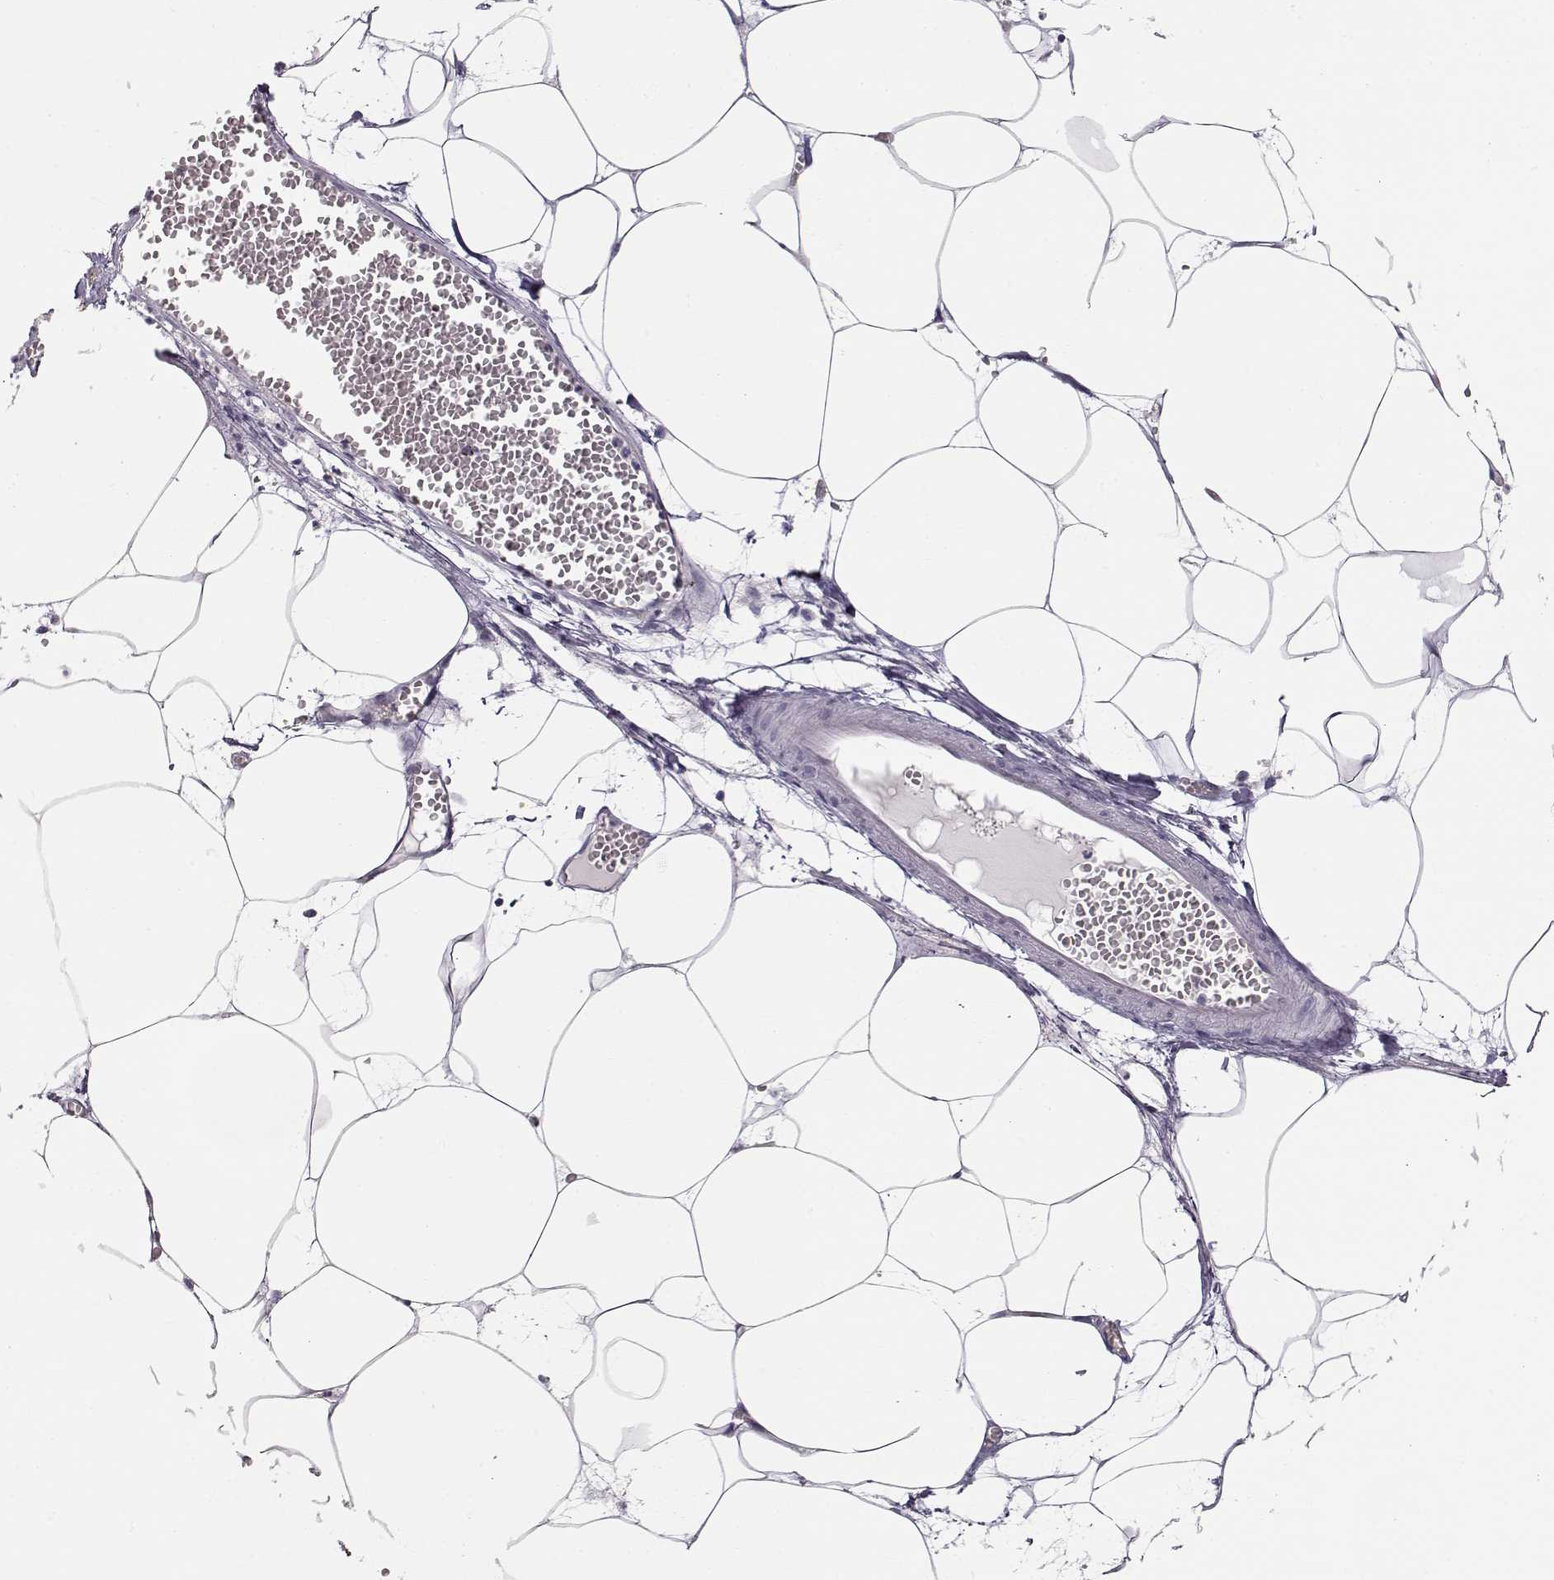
{"staining": {"intensity": "negative", "quantity": "none", "location": "none"}, "tissue": "adipose tissue", "cell_type": "Adipocytes", "image_type": "normal", "snomed": [{"axis": "morphology", "description": "Normal tissue, NOS"}, {"axis": "topography", "description": "Adipose tissue"}, {"axis": "topography", "description": "Pancreas"}, {"axis": "topography", "description": "Peripheral nerve tissue"}], "caption": "Adipocytes are negative for brown protein staining in benign adipose tissue. The staining was performed using DAB to visualize the protein expression in brown, while the nuclei were stained in blue with hematoxylin (Magnification: 20x).", "gene": "TEPP", "patient": {"sex": "female", "age": 58}}